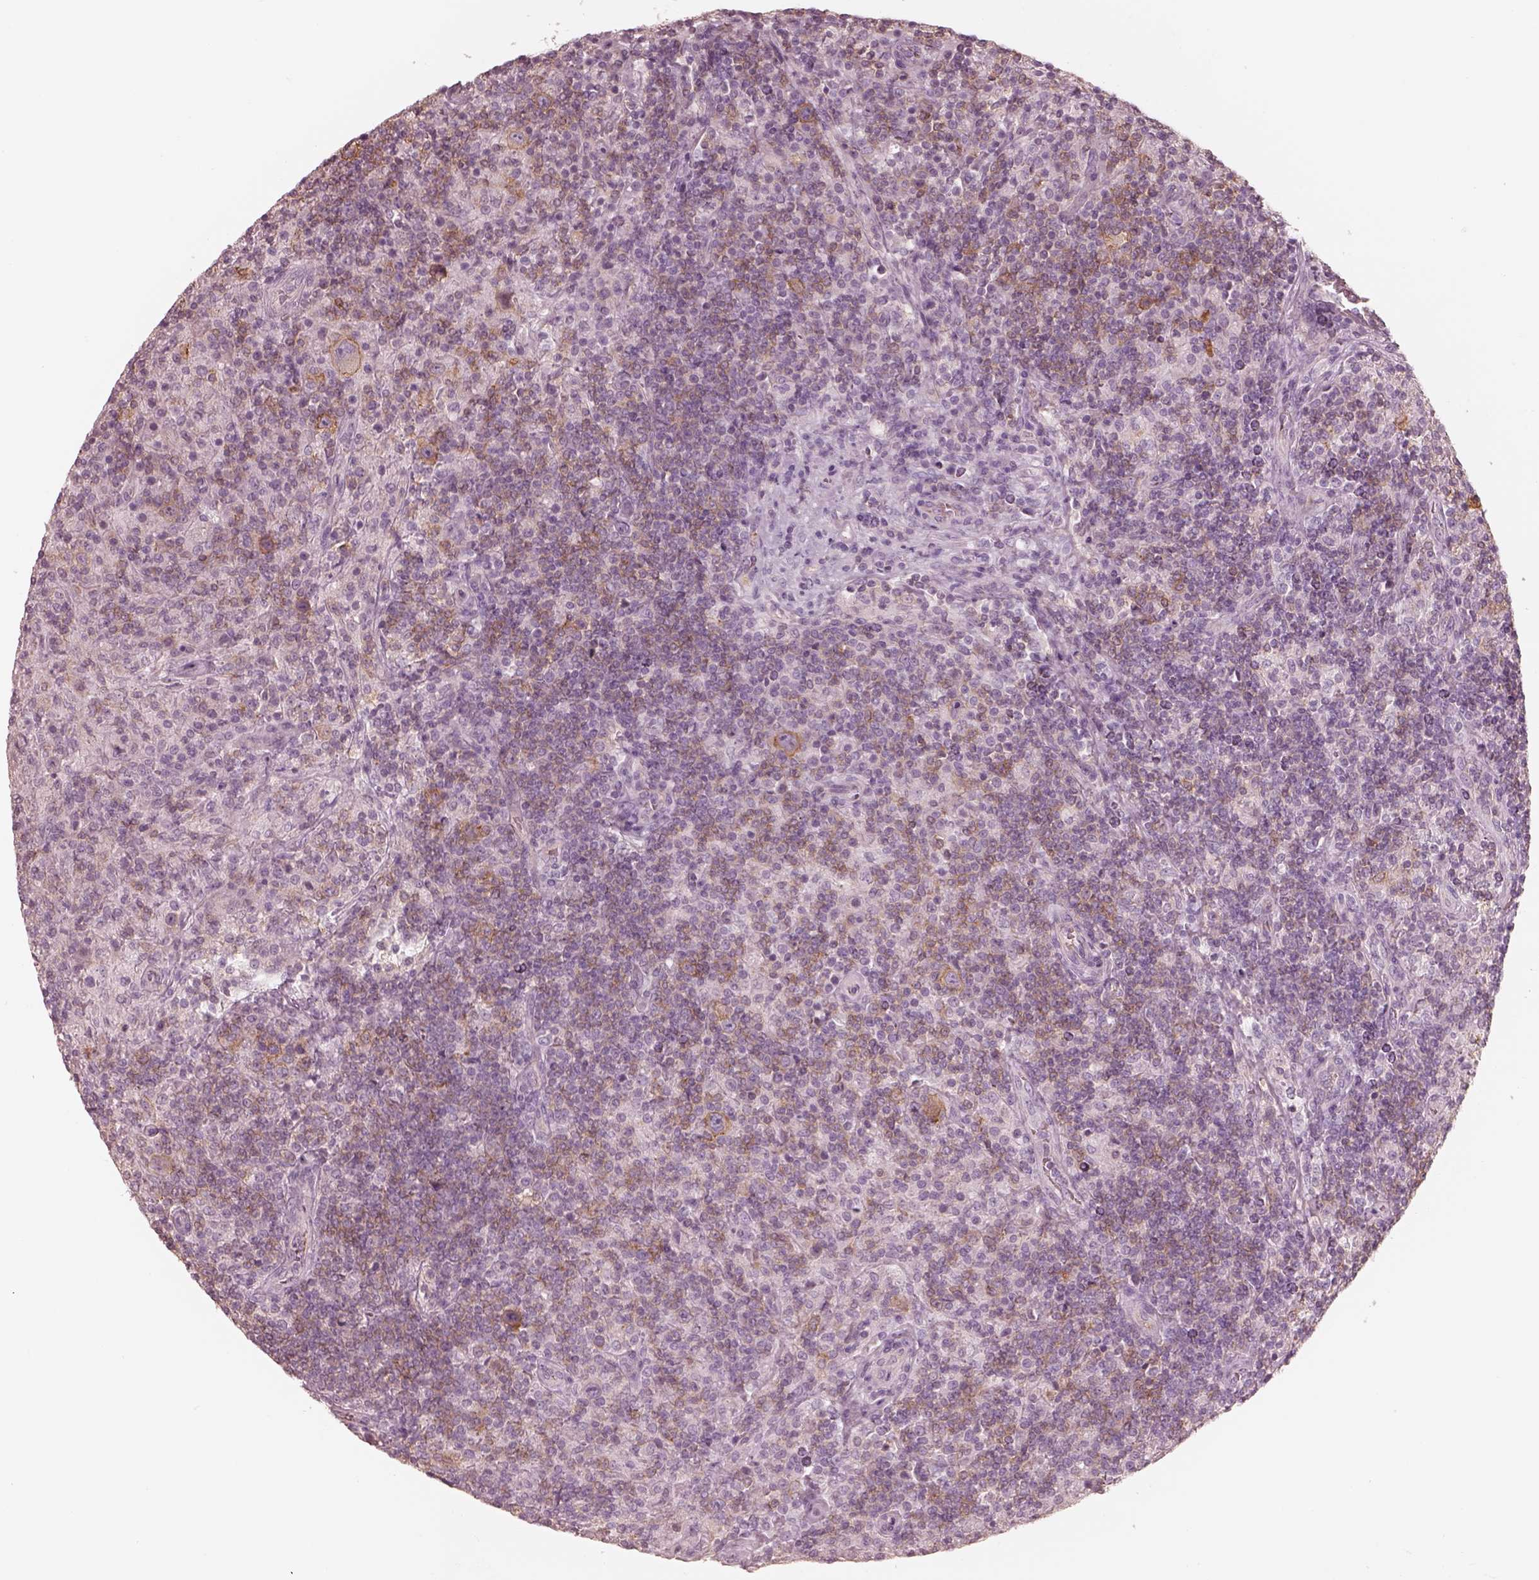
{"staining": {"intensity": "moderate", "quantity": ">75%", "location": "cytoplasmic/membranous"}, "tissue": "lymphoma", "cell_type": "Tumor cells", "image_type": "cancer", "snomed": [{"axis": "morphology", "description": "Hodgkin's disease, NOS"}, {"axis": "topography", "description": "Lymph node"}], "caption": "Lymphoma was stained to show a protein in brown. There is medium levels of moderate cytoplasmic/membranous positivity in about >75% of tumor cells. Using DAB (3,3'-diaminobenzidine) (brown) and hematoxylin (blue) stains, captured at high magnification using brightfield microscopy.", "gene": "GPRIN1", "patient": {"sex": "male", "age": 70}}